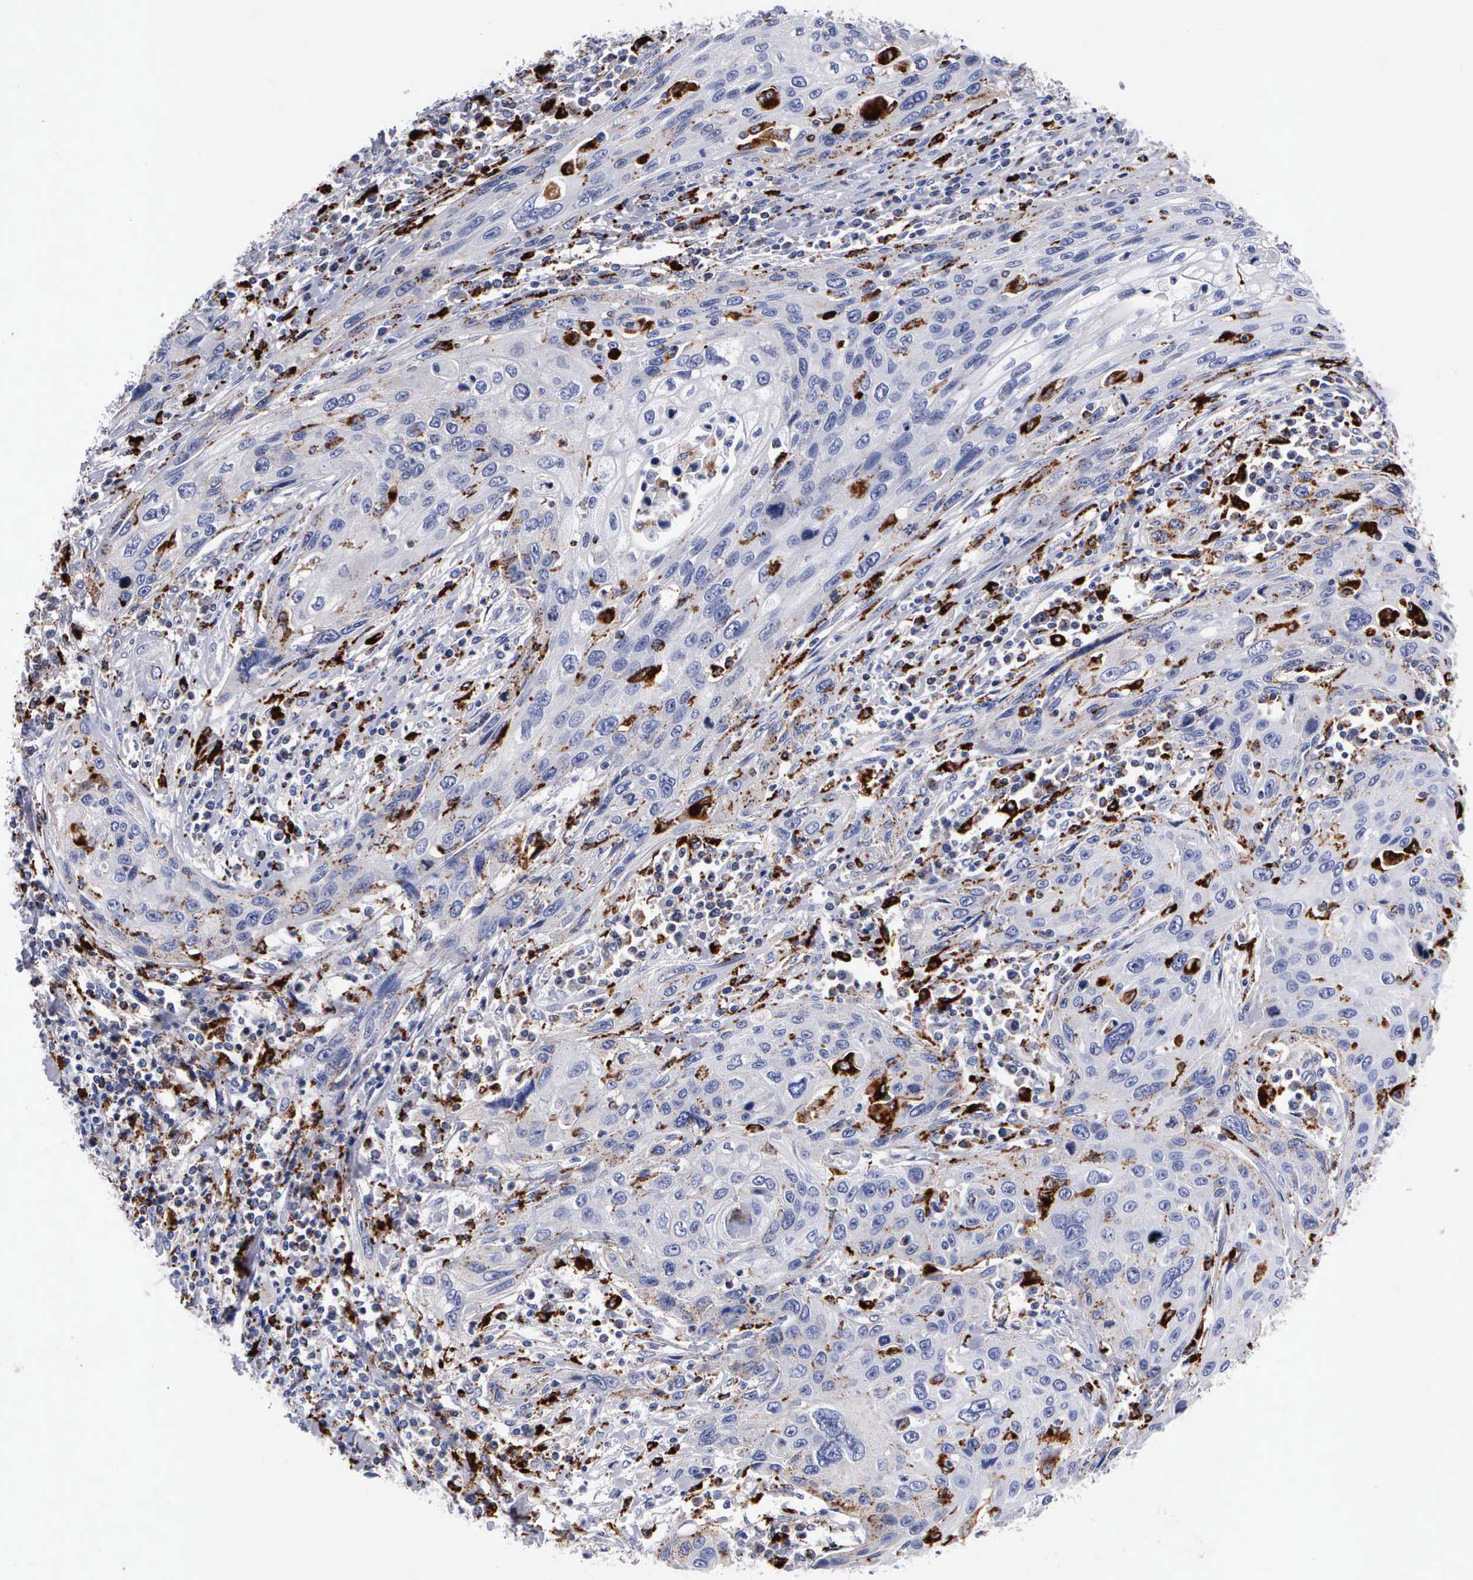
{"staining": {"intensity": "moderate", "quantity": "<25%", "location": "cytoplasmic/membranous"}, "tissue": "cervical cancer", "cell_type": "Tumor cells", "image_type": "cancer", "snomed": [{"axis": "morphology", "description": "Squamous cell carcinoma, NOS"}, {"axis": "topography", "description": "Cervix"}], "caption": "An image of cervical cancer stained for a protein reveals moderate cytoplasmic/membranous brown staining in tumor cells. (DAB IHC with brightfield microscopy, high magnification).", "gene": "CTSH", "patient": {"sex": "female", "age": 32}}